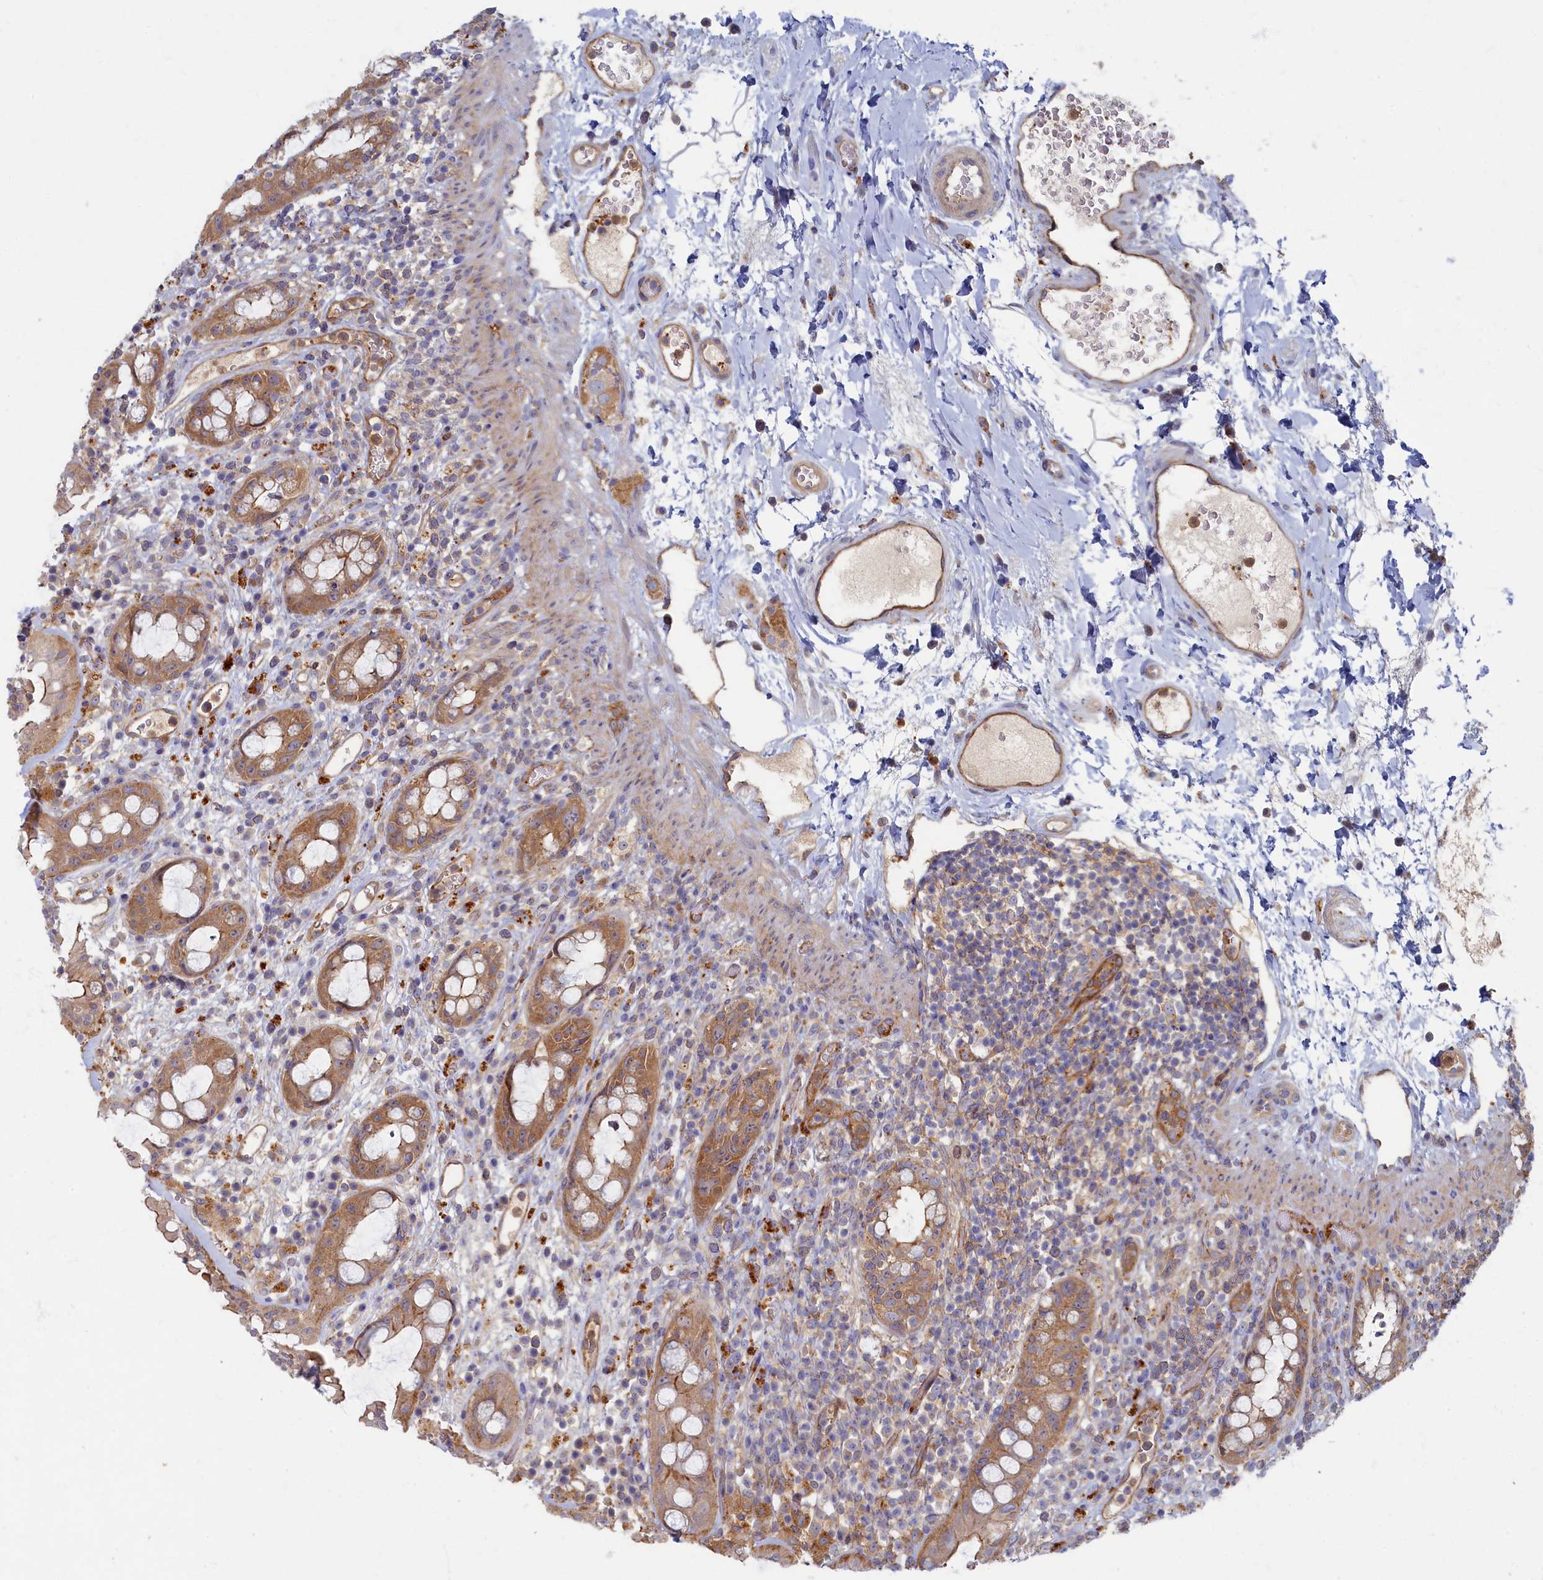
{"staining": {"intensity": "moderate", "quantity": ">75%", "location": "cytoplasmic/membranous"}, "tissue": "rectum", "cell_type": "Glandular cells", "image_type": "normal", "snomed": [{"axis": "morphology", "description": "Normal tissue, NOS"}, {"axis": "topography", "description": "Rectum"}], "caption": "Approximately >75% of glandular cells in unremarkable human rectum reveal moderate cytoplasmic/membranous protein positivity as visualized by brown immunohistochemical staining.", "gene": "PSMG2", "patient": {"sex": "female", "age": 57}}